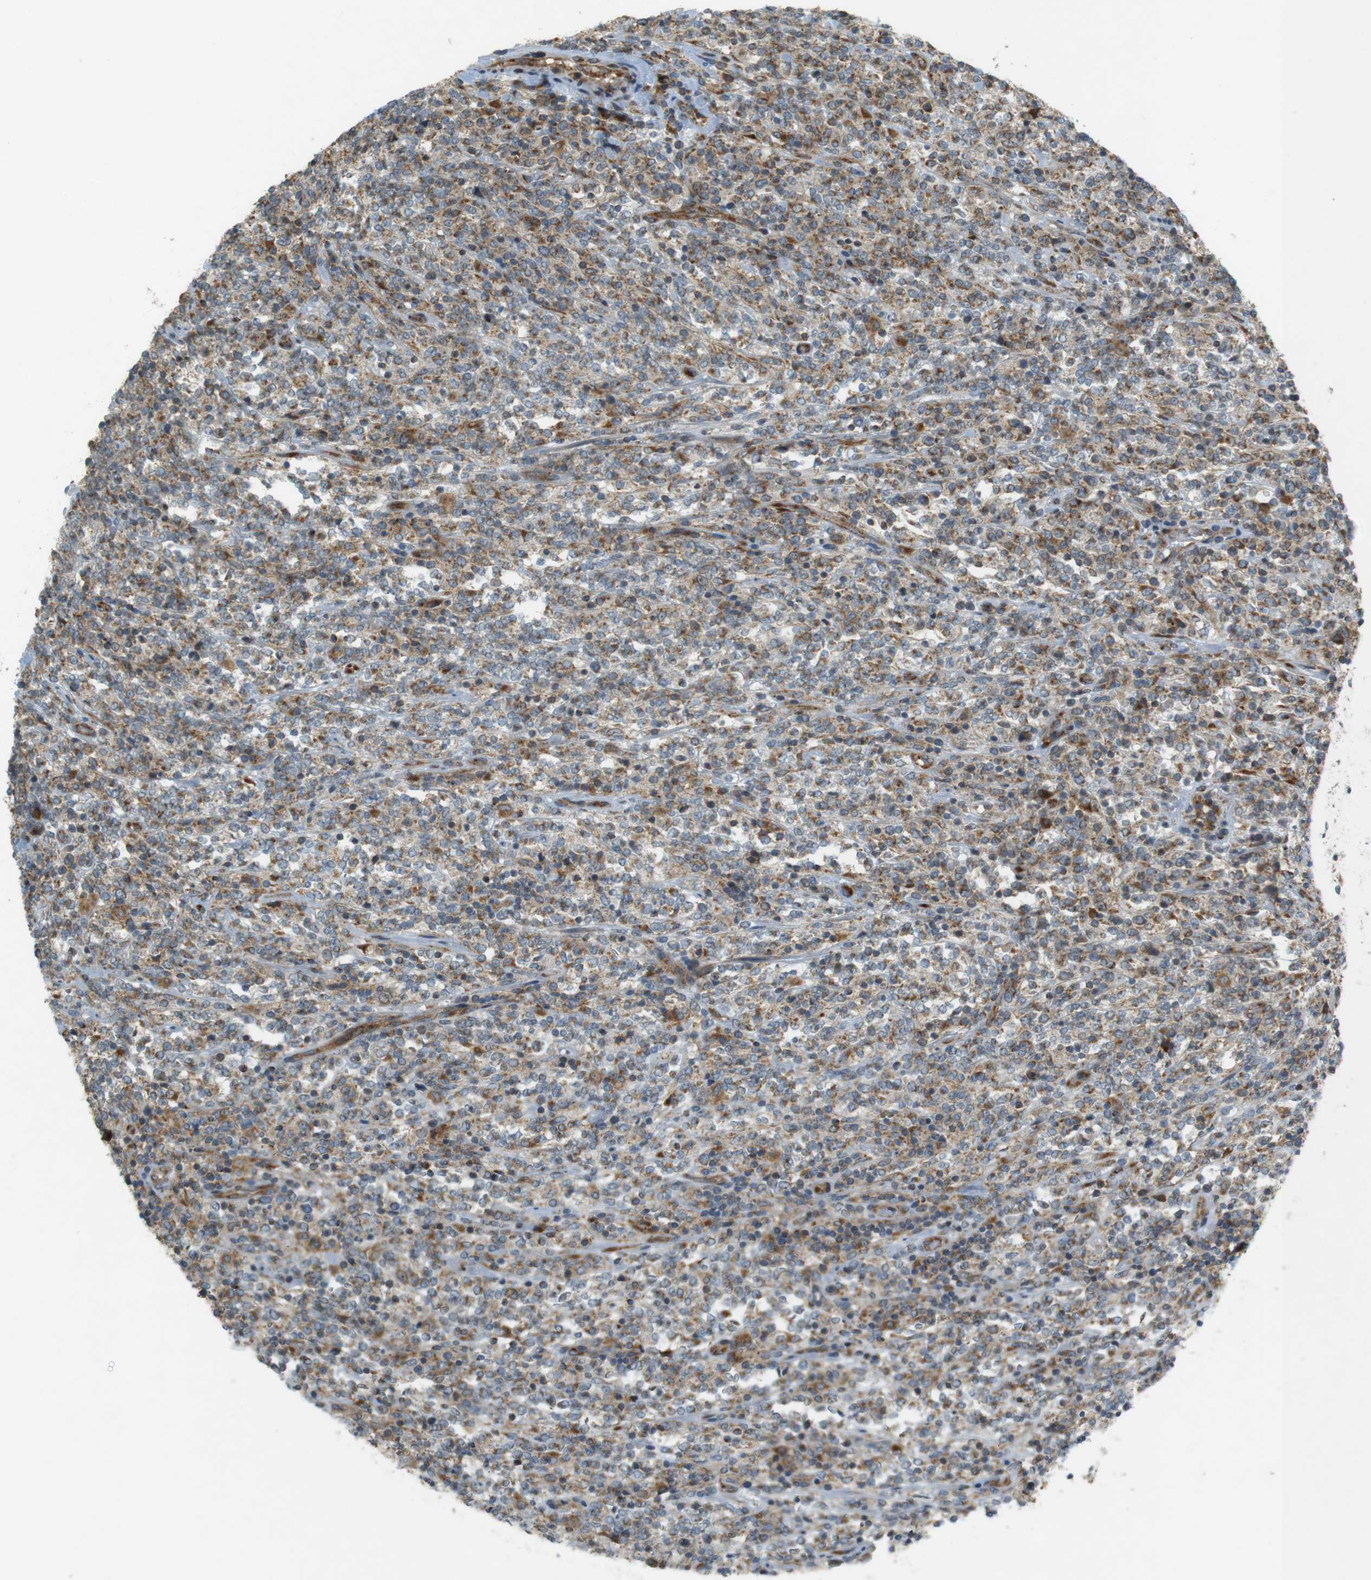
{"staining": {"intensity": "weak", "quantity": "25%-75%", "location": "cytoplasmic/membranous"}, "tissue": "lymphoma", "cell_type": "Tumor cells", "image_type": "cancer", "snomed": [{"axis": "morphology", "description": "Malignant lymphoma, non-Hodgkin's type, High grade"}, {"axis": "topography", "description": "Soft tissue"}], "caption": "High-magnification brightfield microscopy of lymphoma stained with DAB (3,3'-diaminobenzidine) (brown) and counterstained with hematoxylin (blue). tumor cells exhibit weak cytoplasmic/membranous staining is seen in approximately25%-75% of cells.", "gene": "SLC41A1", "patient": {"sex": "male", "age": 18}}